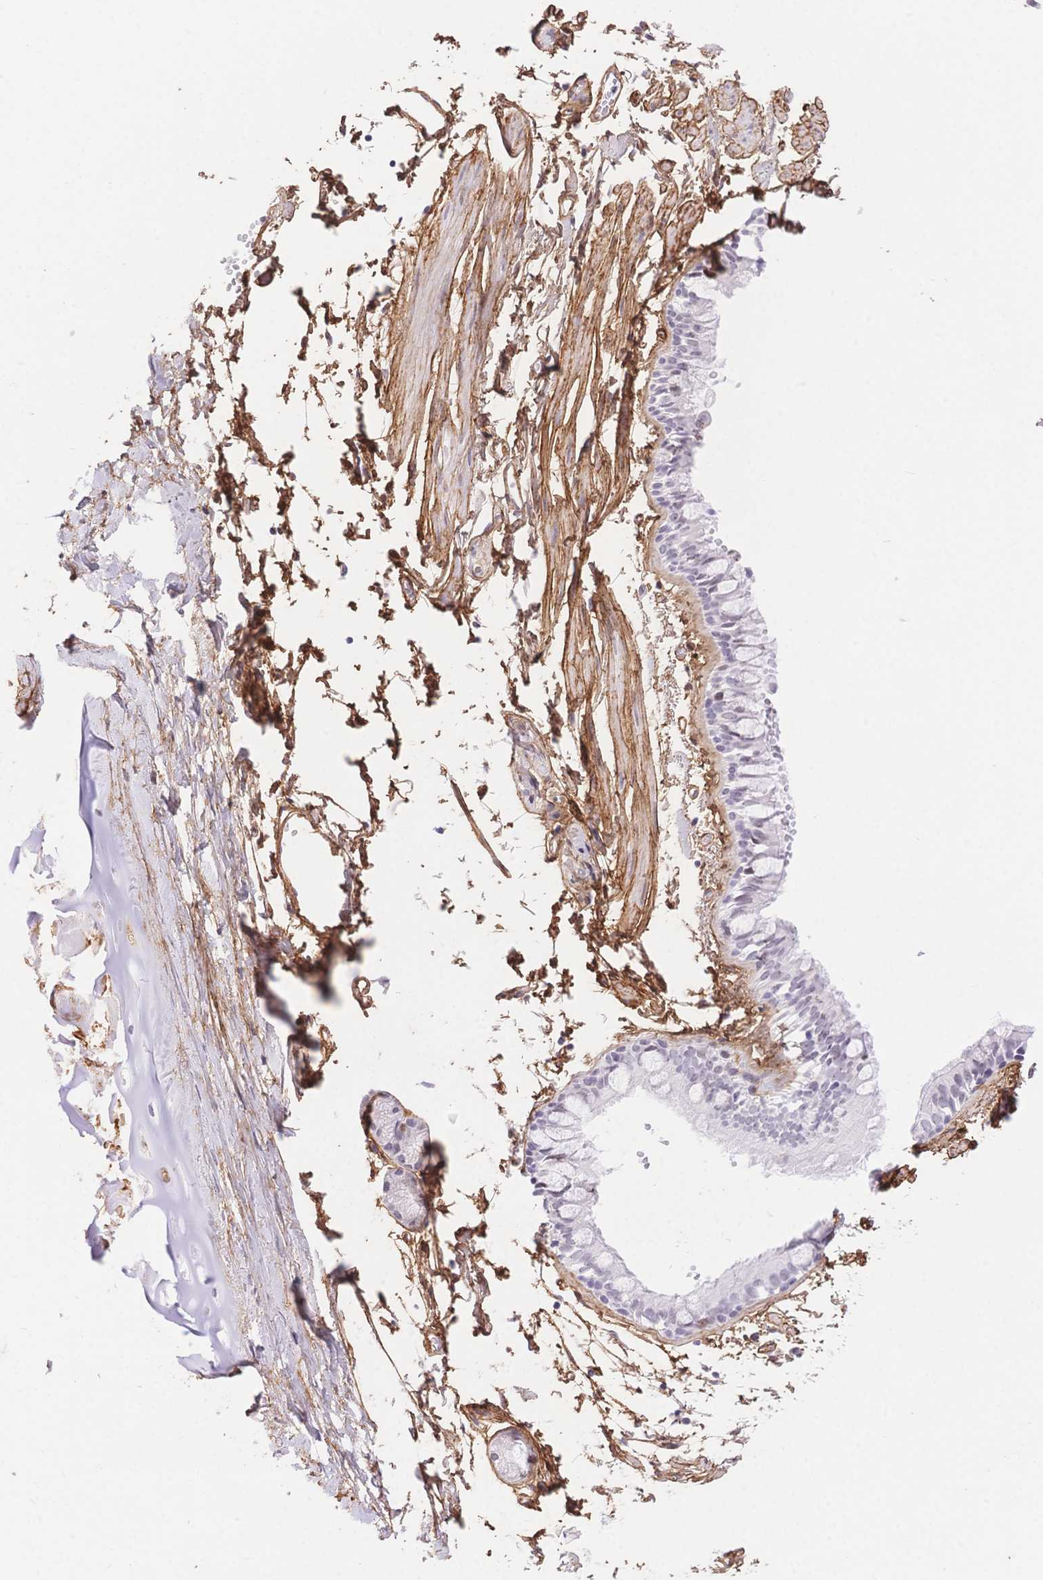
{"staining": {"intensity": "moderate", "quantity": "<25%", "location": "nuclear"}, "tissue": "bronchus", "cell_type": "Respiratory epithelial cells", "image_type": "normal", "snomed": [{"axis": "morphology", "description": "Normal tissue, NOS"}, {"axis": "topography", "description": "Cartilage tissue"}, {"axis": "topography", "description": "Bronchus"}], "caption": "Immunohistochemical staining of benign bronchus demonstrates <25% levels of moderate nuclear protein expression in approximately <25% of respiratory epithelial cells.", "gene": "PDZD2", "patient": {"sex": "female", "age": 59}}